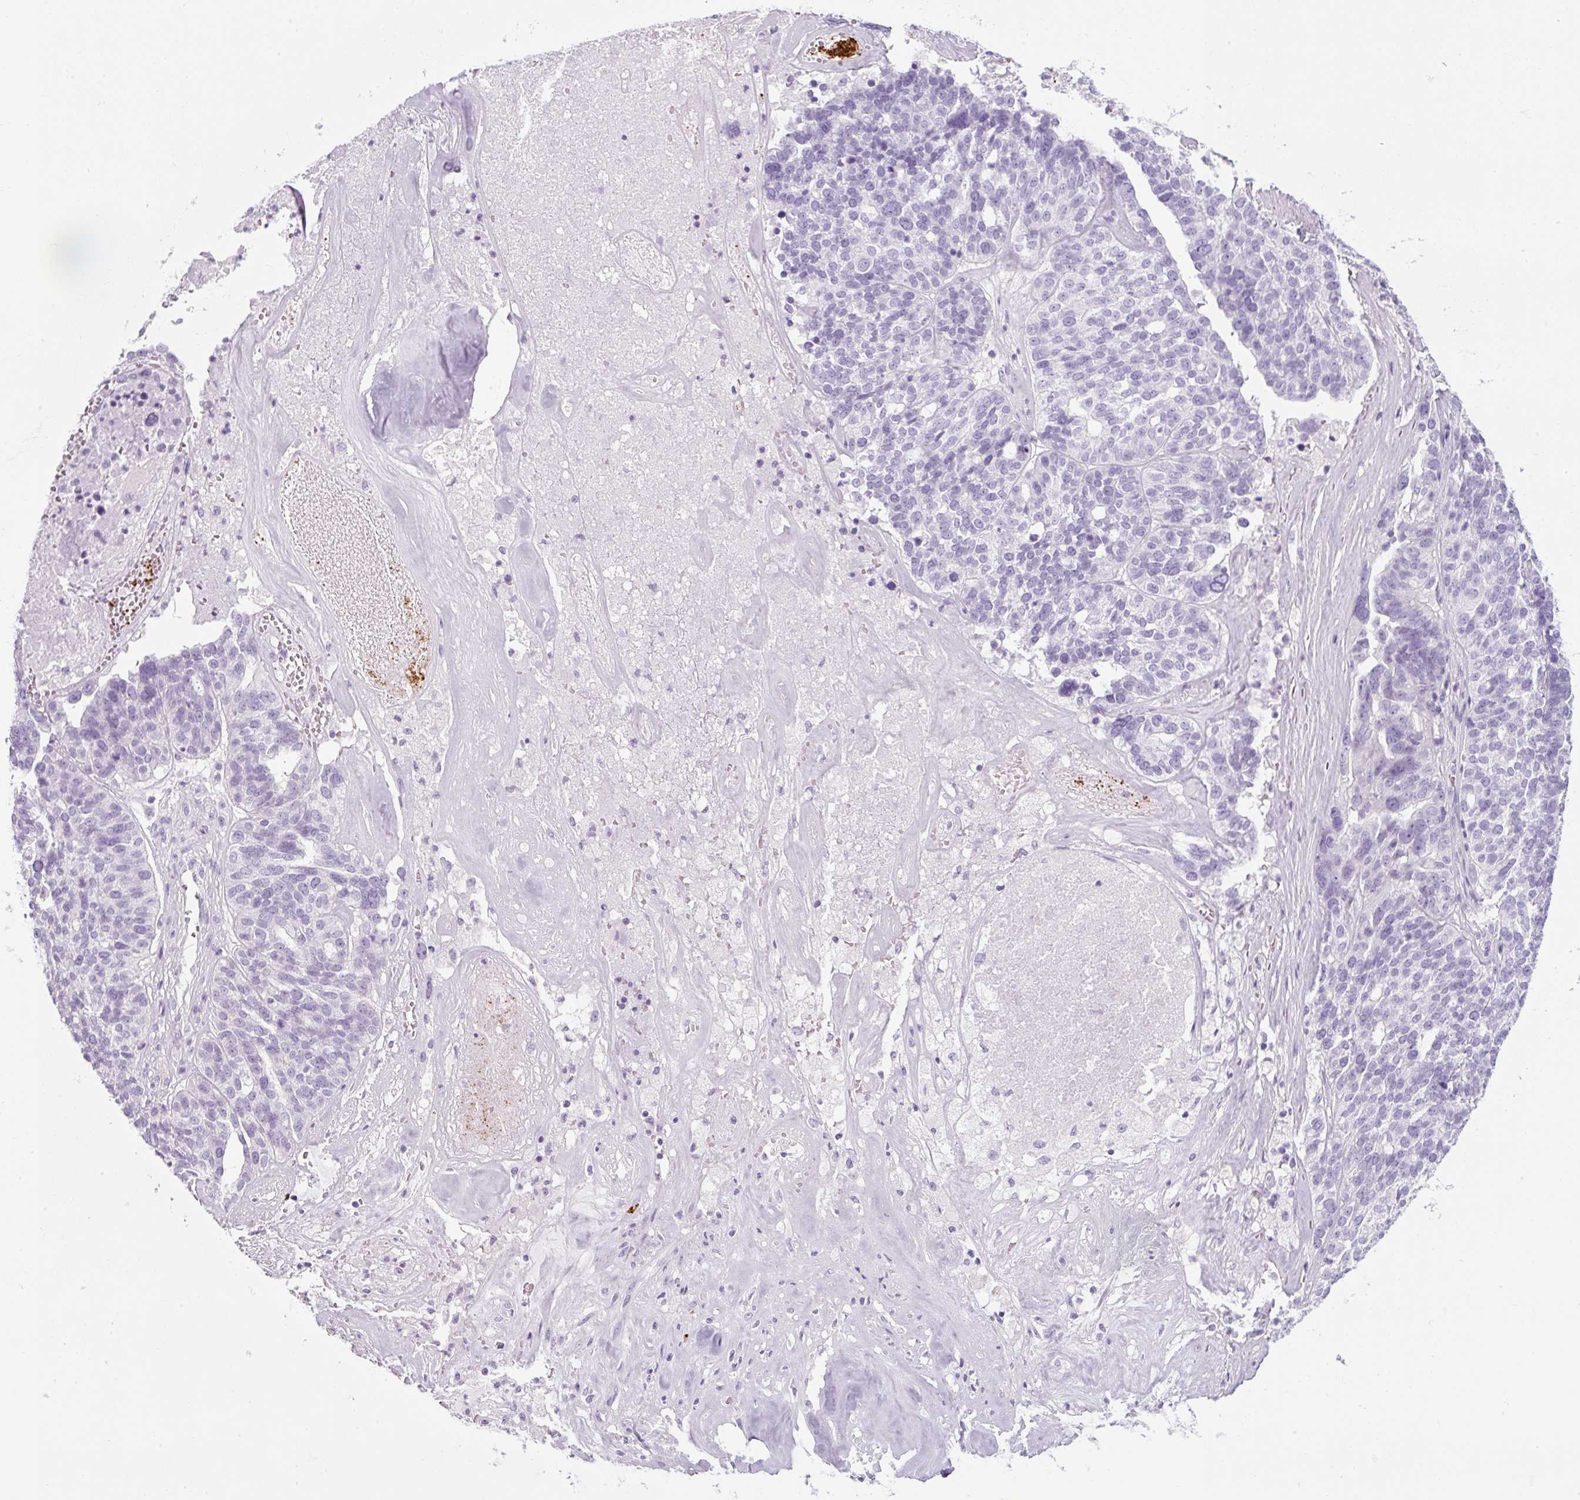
{"staining": {"intensity": "negative", "quantity": "none", "location": "none"}, "tissue": "ovarian cancer", "cell_type": "Tumor cells", "image_type": "cancer", "snomed": [{"axis": "morphology", "description": "Cystadenocarcinoma, serous, NOS"}, {"axis": "topography", "description": "Ovary"}], "caption": "Immunohistochemical staining of human ovarian cancer reveals no significant positivity in tumor cells.", "gene": "PF4V1", "patient": {"sex": "female", "age": 59}}